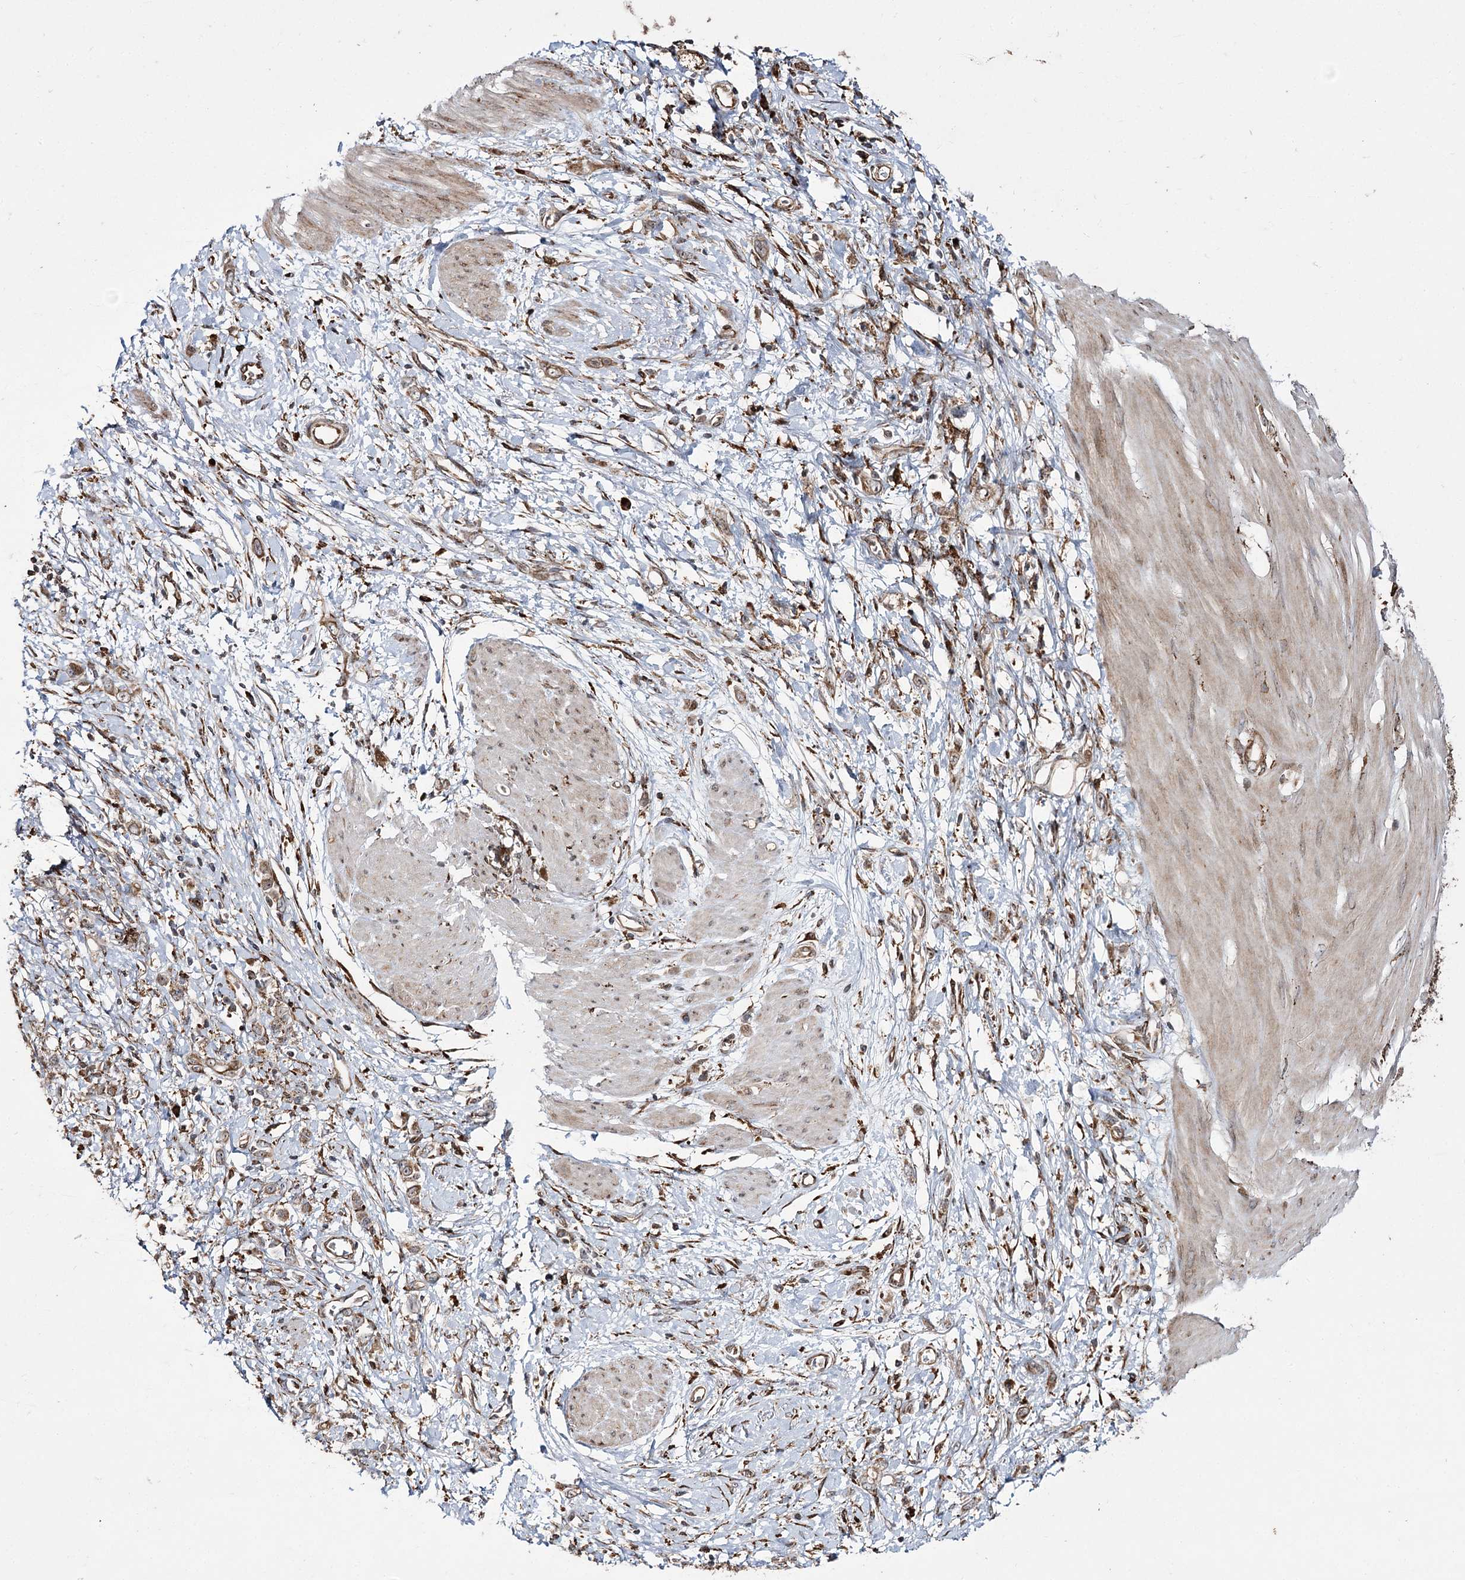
{"staining": {"intensity": "weak", "quantity": ">75%", "location": "cytoplasmic/membranous"}, "tissue": "stomach cancer", "cell_type": "Tumor cells", "image_type": "cancer", "snomed": [{"axis": "morphology", "description": "Adenocarcinoma, NOS"}, {"axis": "topography", "description": "Stomach"}], "caption": "A histopathology image of stomach adenocarcinoma stained for a protein displays weak cytoplasmic/membranous brown staining in tumor cells.", "gene": "FANCL", "patient": {"sex": "female", "age": 76}}